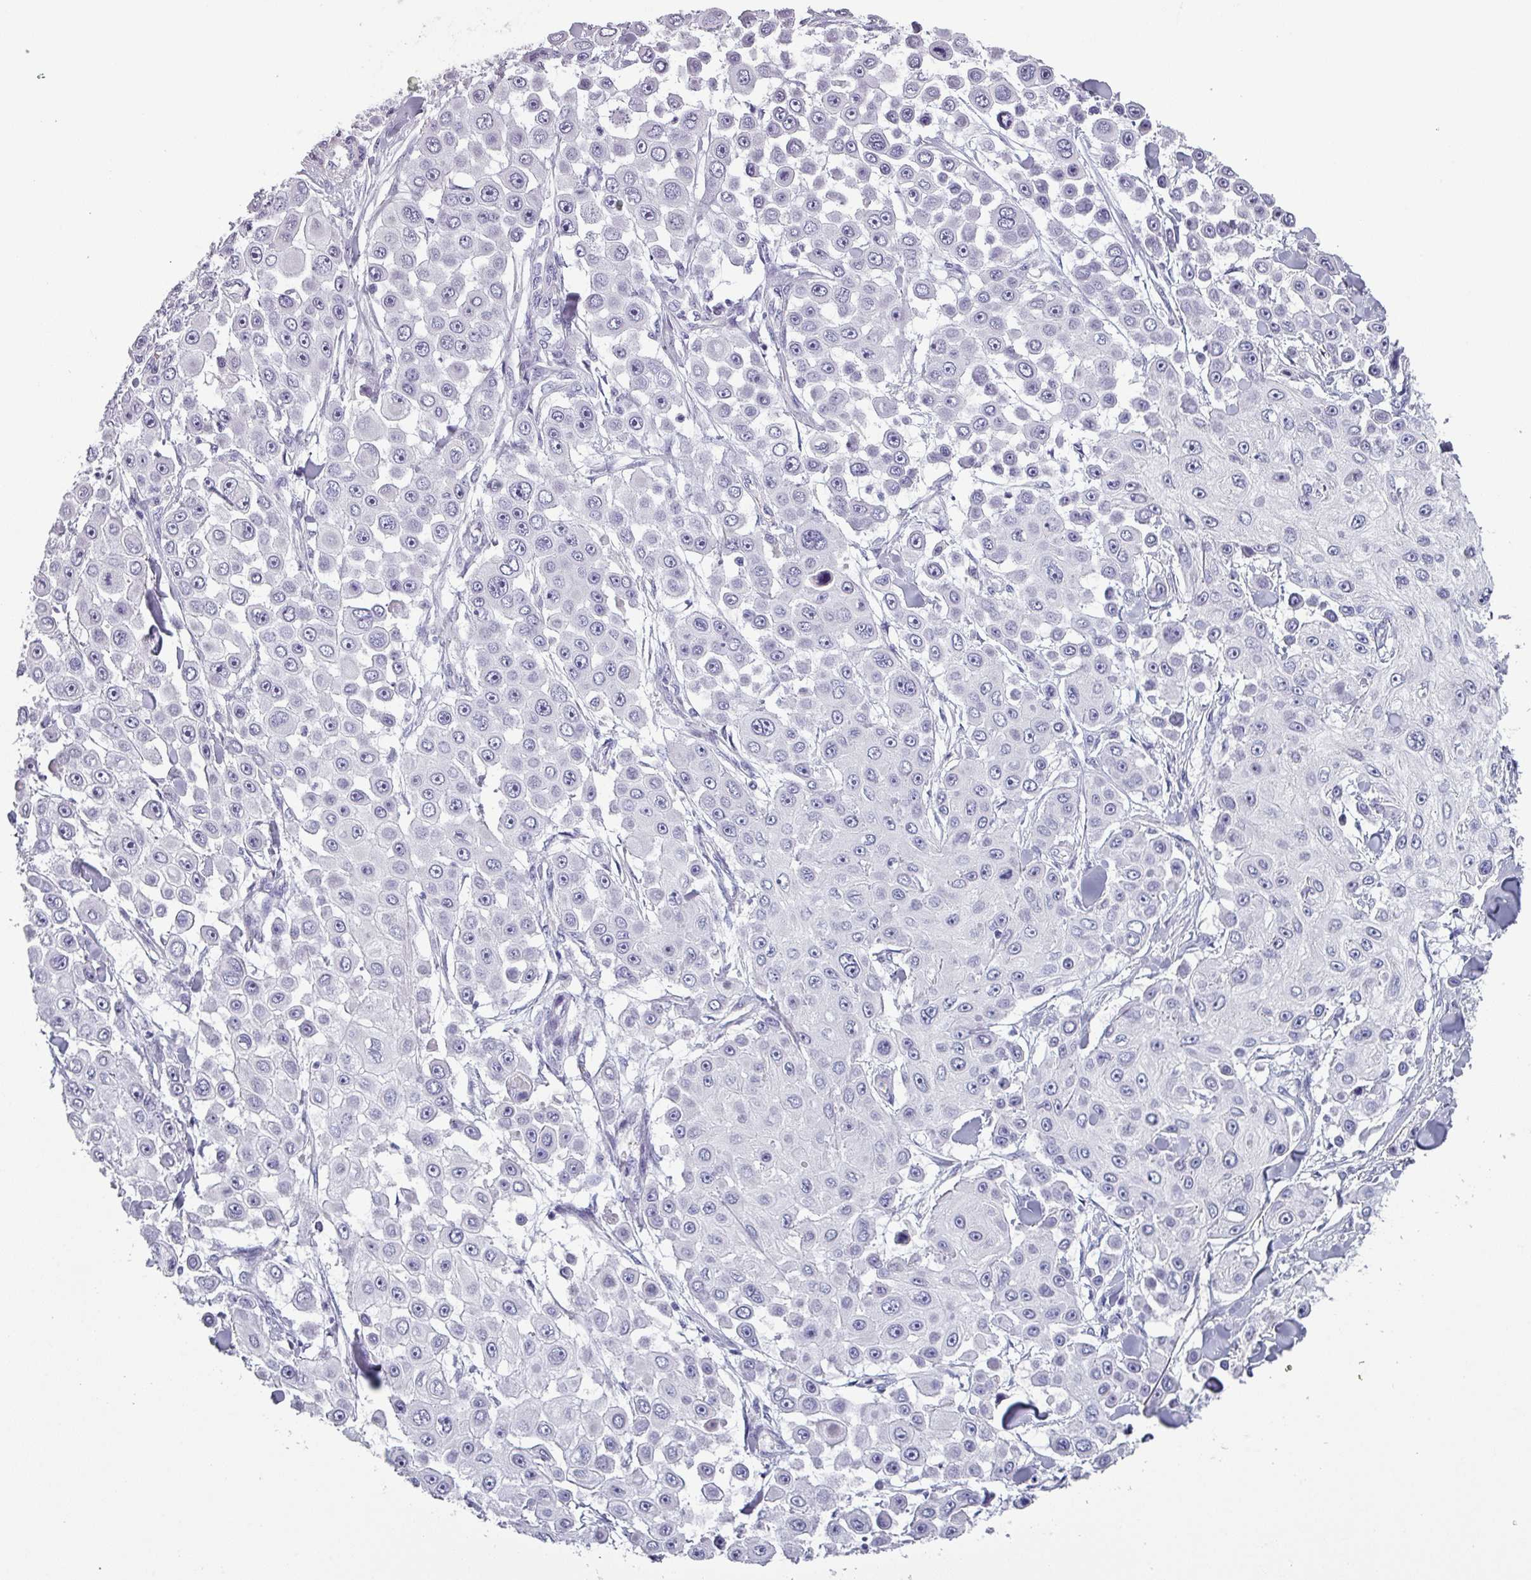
{"staining": {"intensity": "negative", "quantity": "none", "location": "none"}, "tissue": "skin cancer", "cell_type": "Tumor cells", "image_type": "cancer", "snomed": [{"axis": "morphology", "description": "Squamous cell carcinoma, NOS"}, {"axis": "topography", "description": "Skin"}], "caption": "IHC micrograph of neoplastic tissue: human skin cancer stained with DAB exhibits no significant protein positivity in tumor cells.", "gene": "AREL1", "patient": {"sex": "male", "age": 67}}